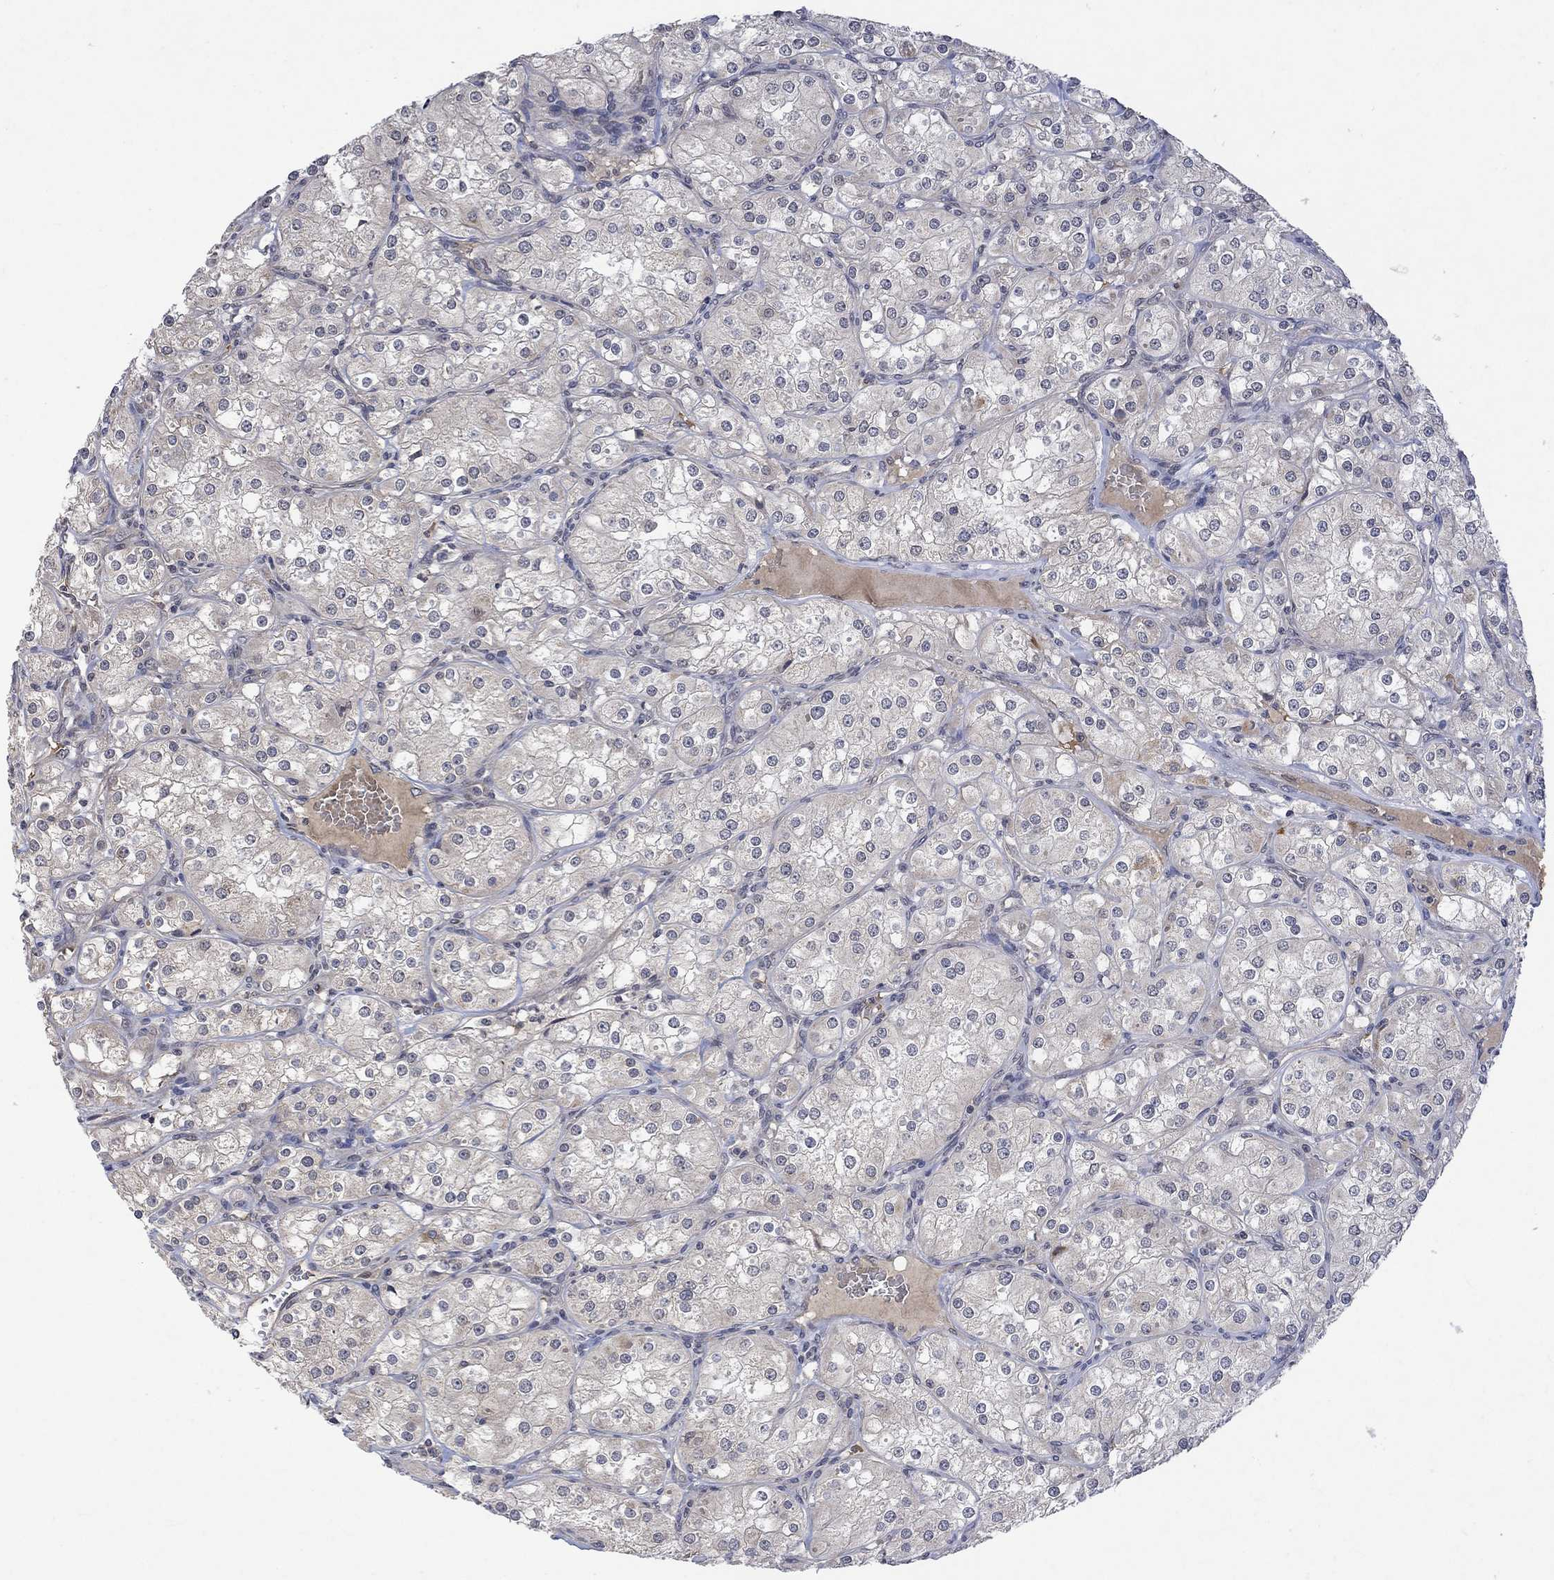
{"staining": {"intensity": "negative", "quantity": "none", "location": "none"}, "tissue": "renal cancer", "cell_type": "Tumor cells", "image_type": "cancer", "snomed": [{"axis": "morphology", "description": "Adenocarcinoma, NOS"}, {"axis": "topography", "description": "Kidney"}], "caption": "A histopathology image of human renal adenocarcinoma is negative for staining in tumor cells.", "gene": "GRIN2D", "patient": {"sex": "male", "age": 77}}